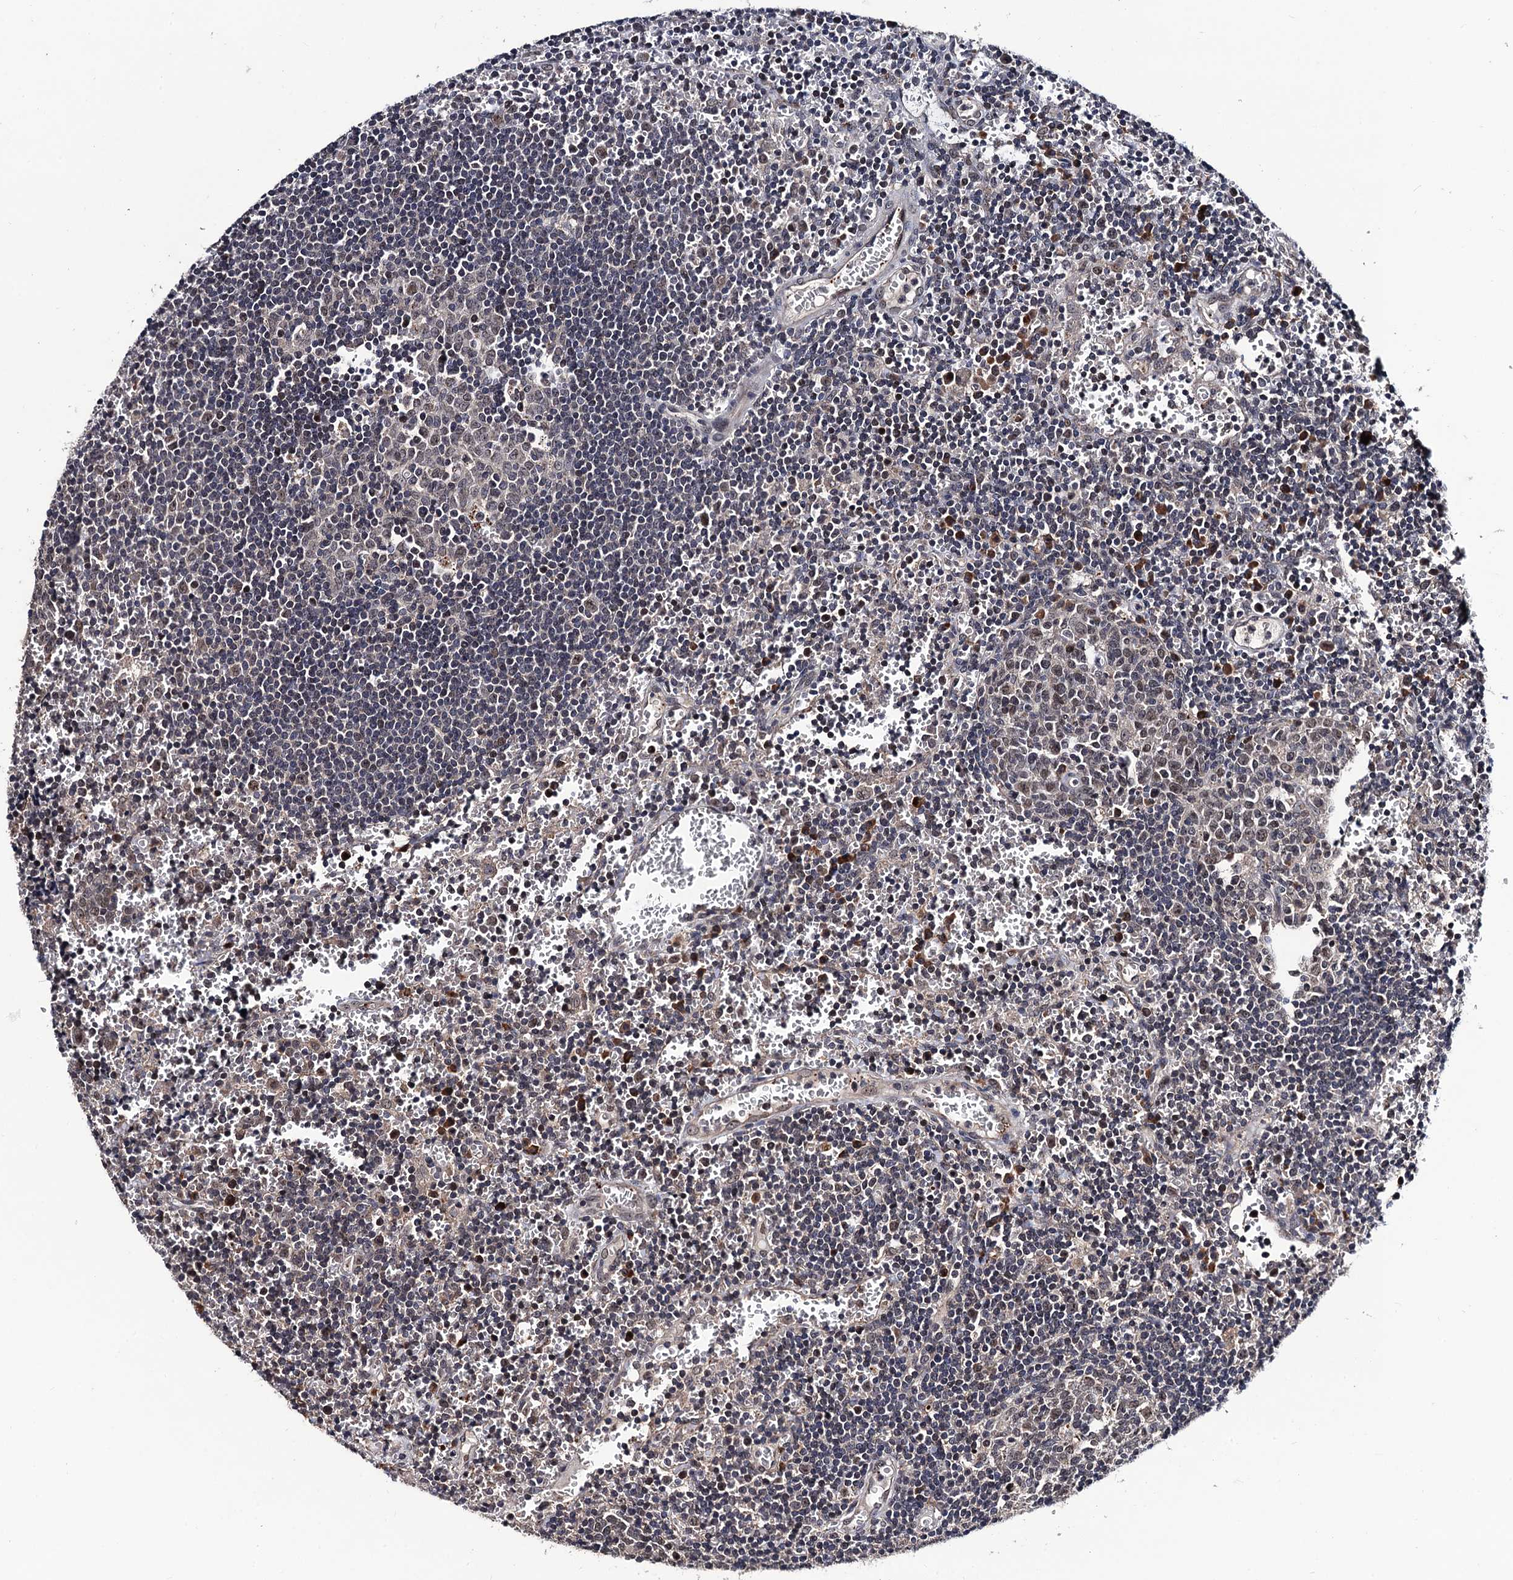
{"staining": {"intensity": "weak", "quantity": "<25%", "location": "nuclear"}, "tissue": "lymph node", "cell_type": "Germinal center cells", "image_type": "normal", "snomed": [{"axis": "morphology", "description": "Normal tissue, NOS"}, {"axis": "topography", "description": "Lymph node"}], "caption": "High magnification brightfield microscopy of normal lymph node stained with DAB (3,3'-diaminobenzidine) (brown) and counterstained with hematoxylin (blue): germinal center cells show no significant staining. The staining was performed using DAB (3,3'-diaminobenzidine) to visualize the protein expression in brown, while the nuclei were stained in blue with hematoxylin (Magnification: 20x).", "gene": "LRRC63", "patient": {"sex": "female", "age": 73}}